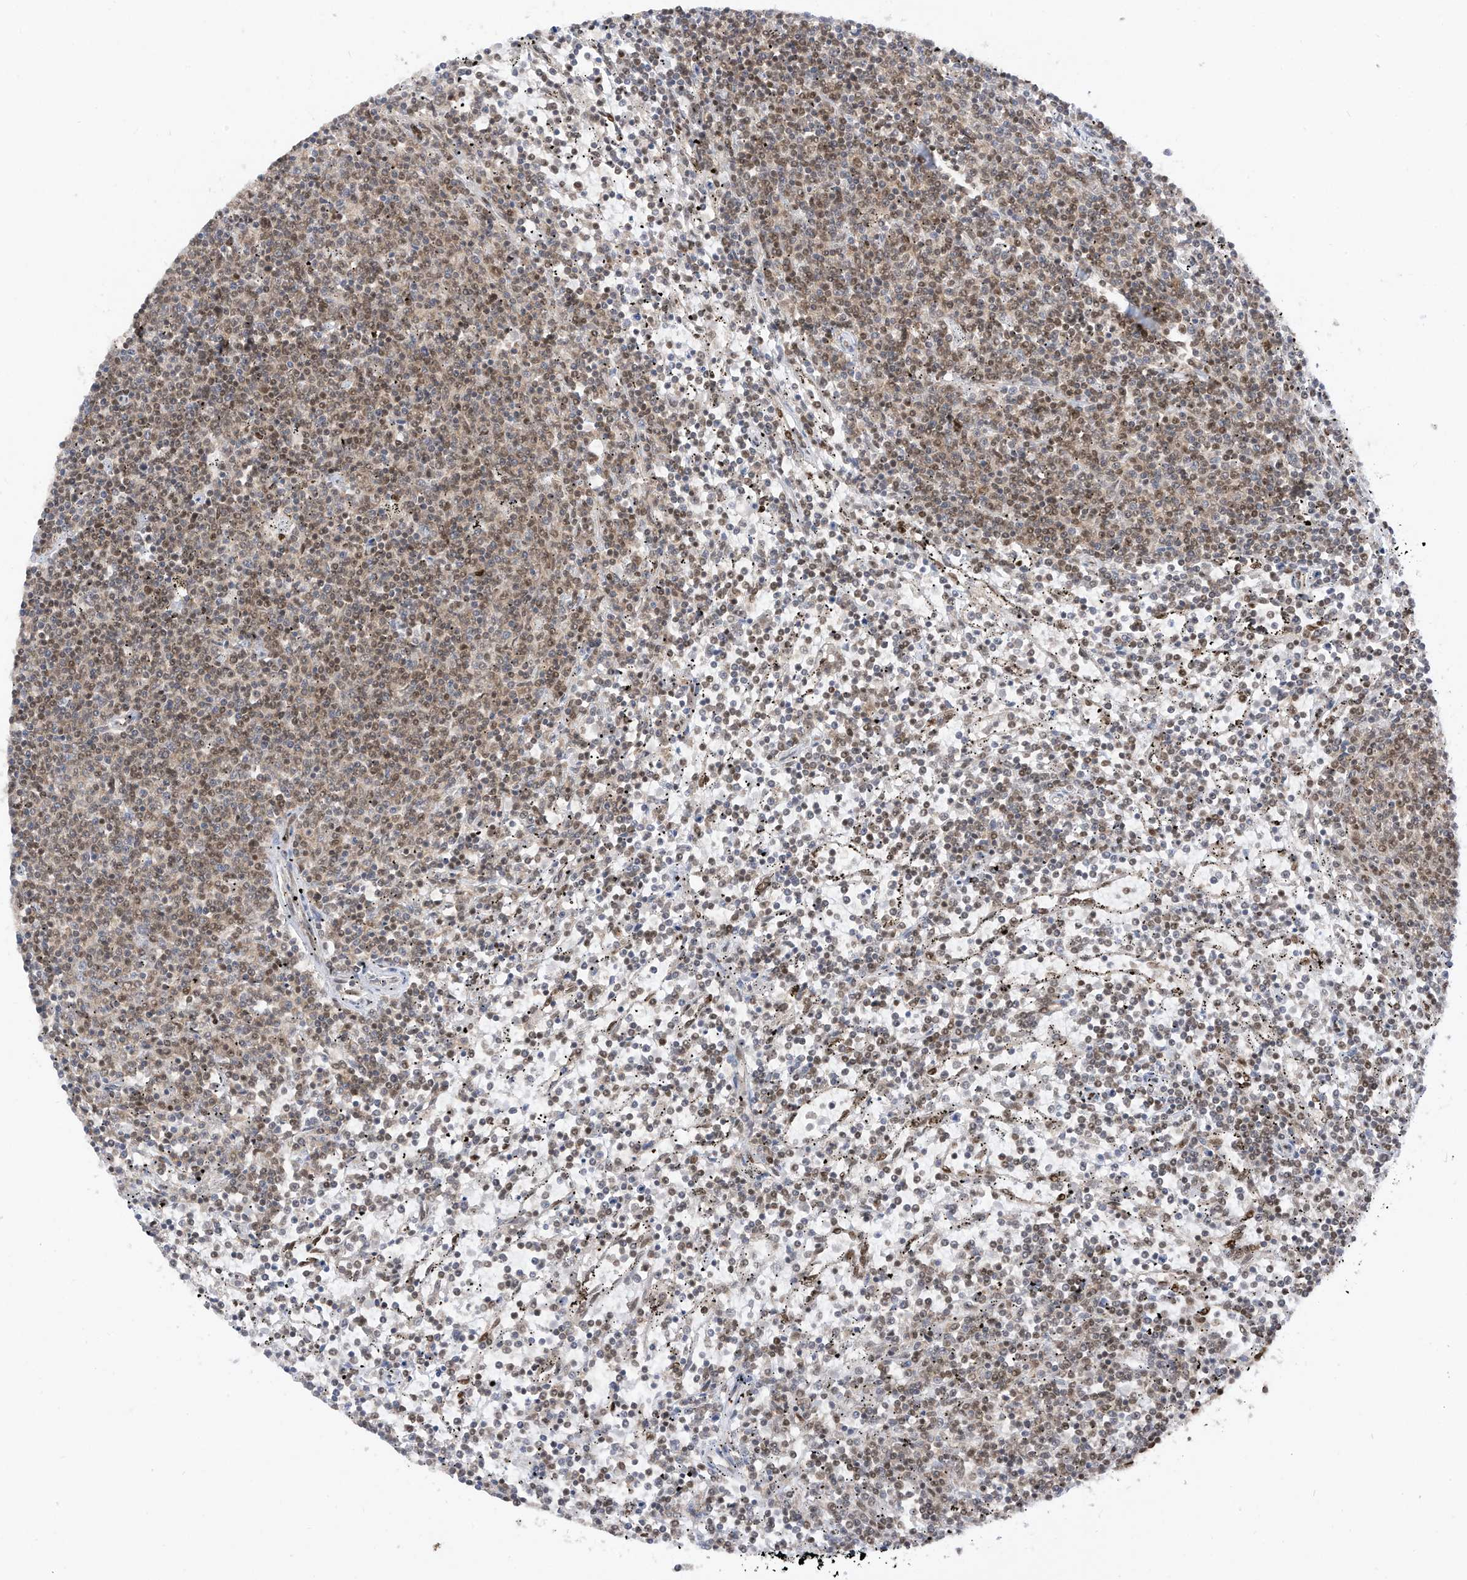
{"staining": {"intensity": "moderate", "quantity": "25%-75%", "location": "nuclear"}, "tissue": "lymphoma", "cell_type": "Tumor cells", "image_type": "cancer", "snomed": [{"axis": "morphology", "description": "Malignant lymphoma, non-Hodgkin's type, Low grade"}, {"axis": "topography", "description": "Spleen"}], "caption": "There is medium levels of moderate nuclear positivity in tumor cells of lymphoma, as demonstrated by immunohistochemical staining (brown color).", "gene": "AURKAIP1", "patient": {"sex": "female", "age": 50}}